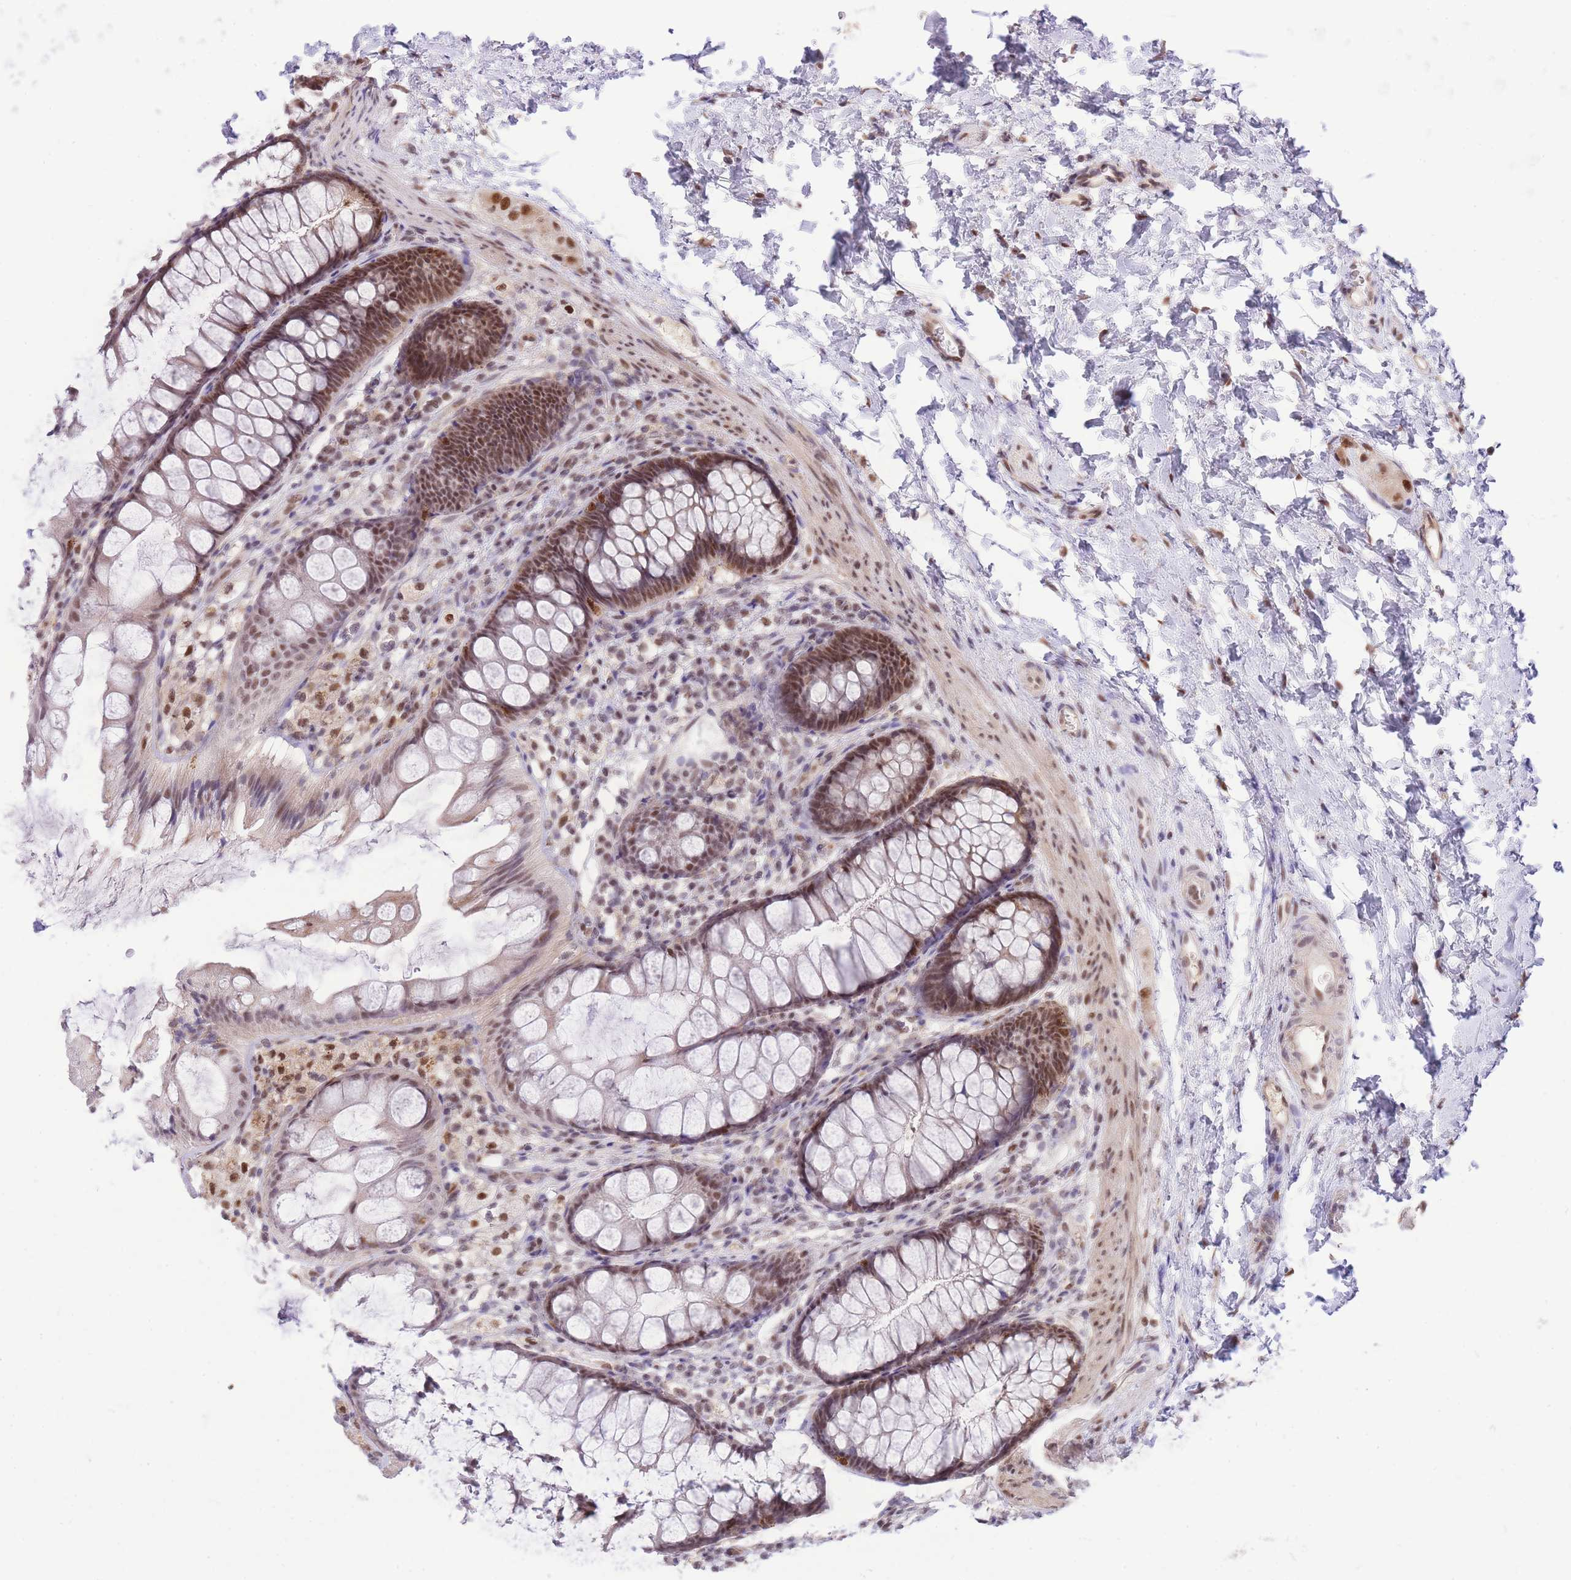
{"staining": {"intensity": "moderate", "quantity": ">75%", "location": "nuclear"}, "tissue": "colon", "cell_type": "Endothelial cells", "image_type": "normal", "snomed": [{"axis": "morphology", "description": "Normal tissue, NOS"}, {"axis": "topography", "description": "Colon"}], "caption": "Protein staining shows moderate nuclear expression in about >75% of endothelial cells in unremarkable colon. (DAB (3,3'-diaminobenzidine) IHC, brown staining for protein, blue staining for nuclei).", "gene": "UBXN7", "patient": {"sex": "female", "age": 62}}